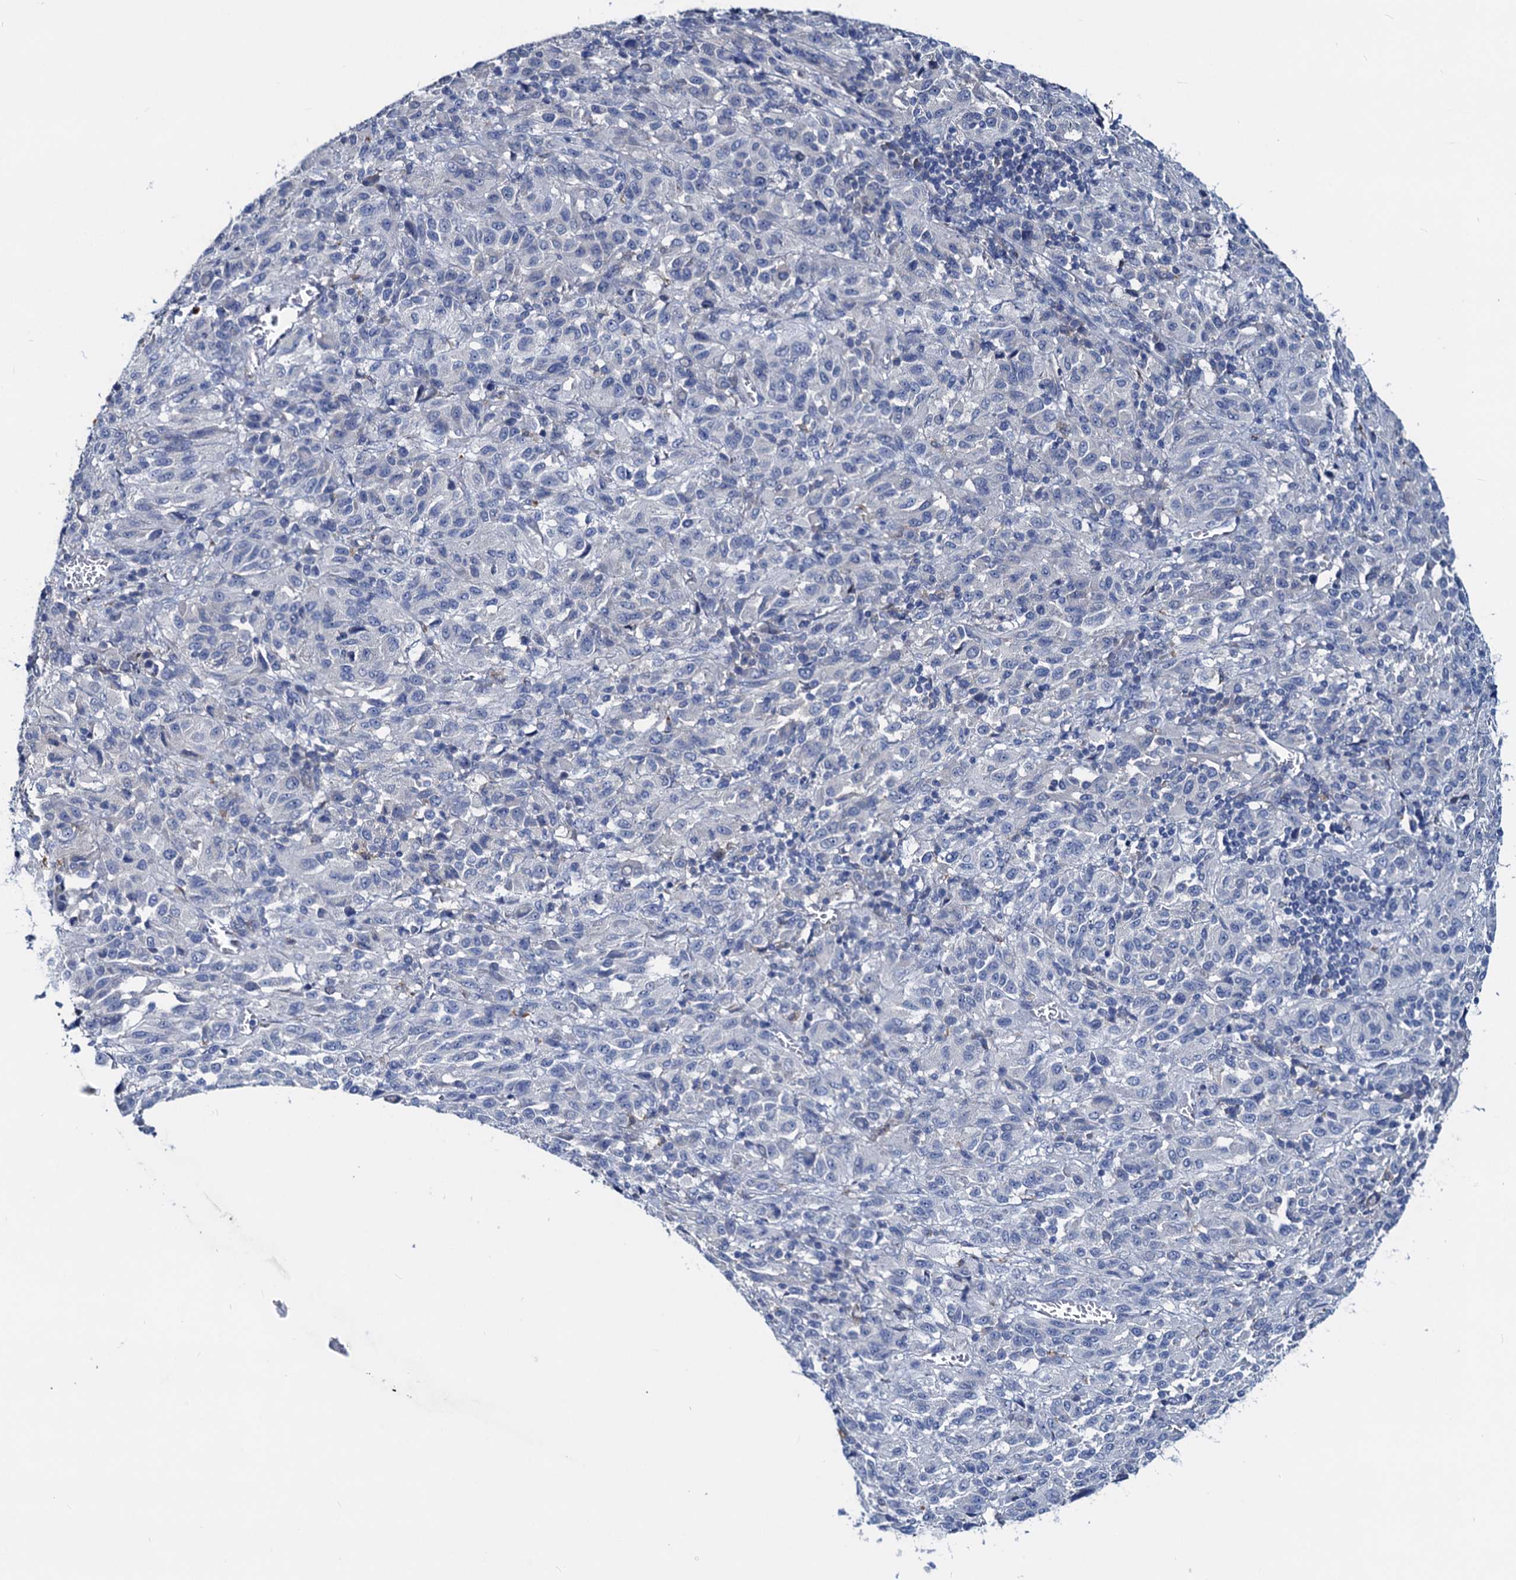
{"staining": {"intensity": "negative", "quantity": "none", "location": "none"}, "tissue": "melanoma", "cell_type": "Tumor cells", "image_type": "cancer", "snomed": [{"axis": "morphology", "description": "Malignant melanoma, Metastatic site"}, {"axis": "topography", "description": "Lung"}], "caption": "The micrograph demonstrates no staining of tumor cells in malignant melanoma (metastatic site). (Immunohistochemistry (ihc), brightfield microscopy, high magnification).", "gene": "RTKN2", "patient": {"sex": "male", "age": 64}}